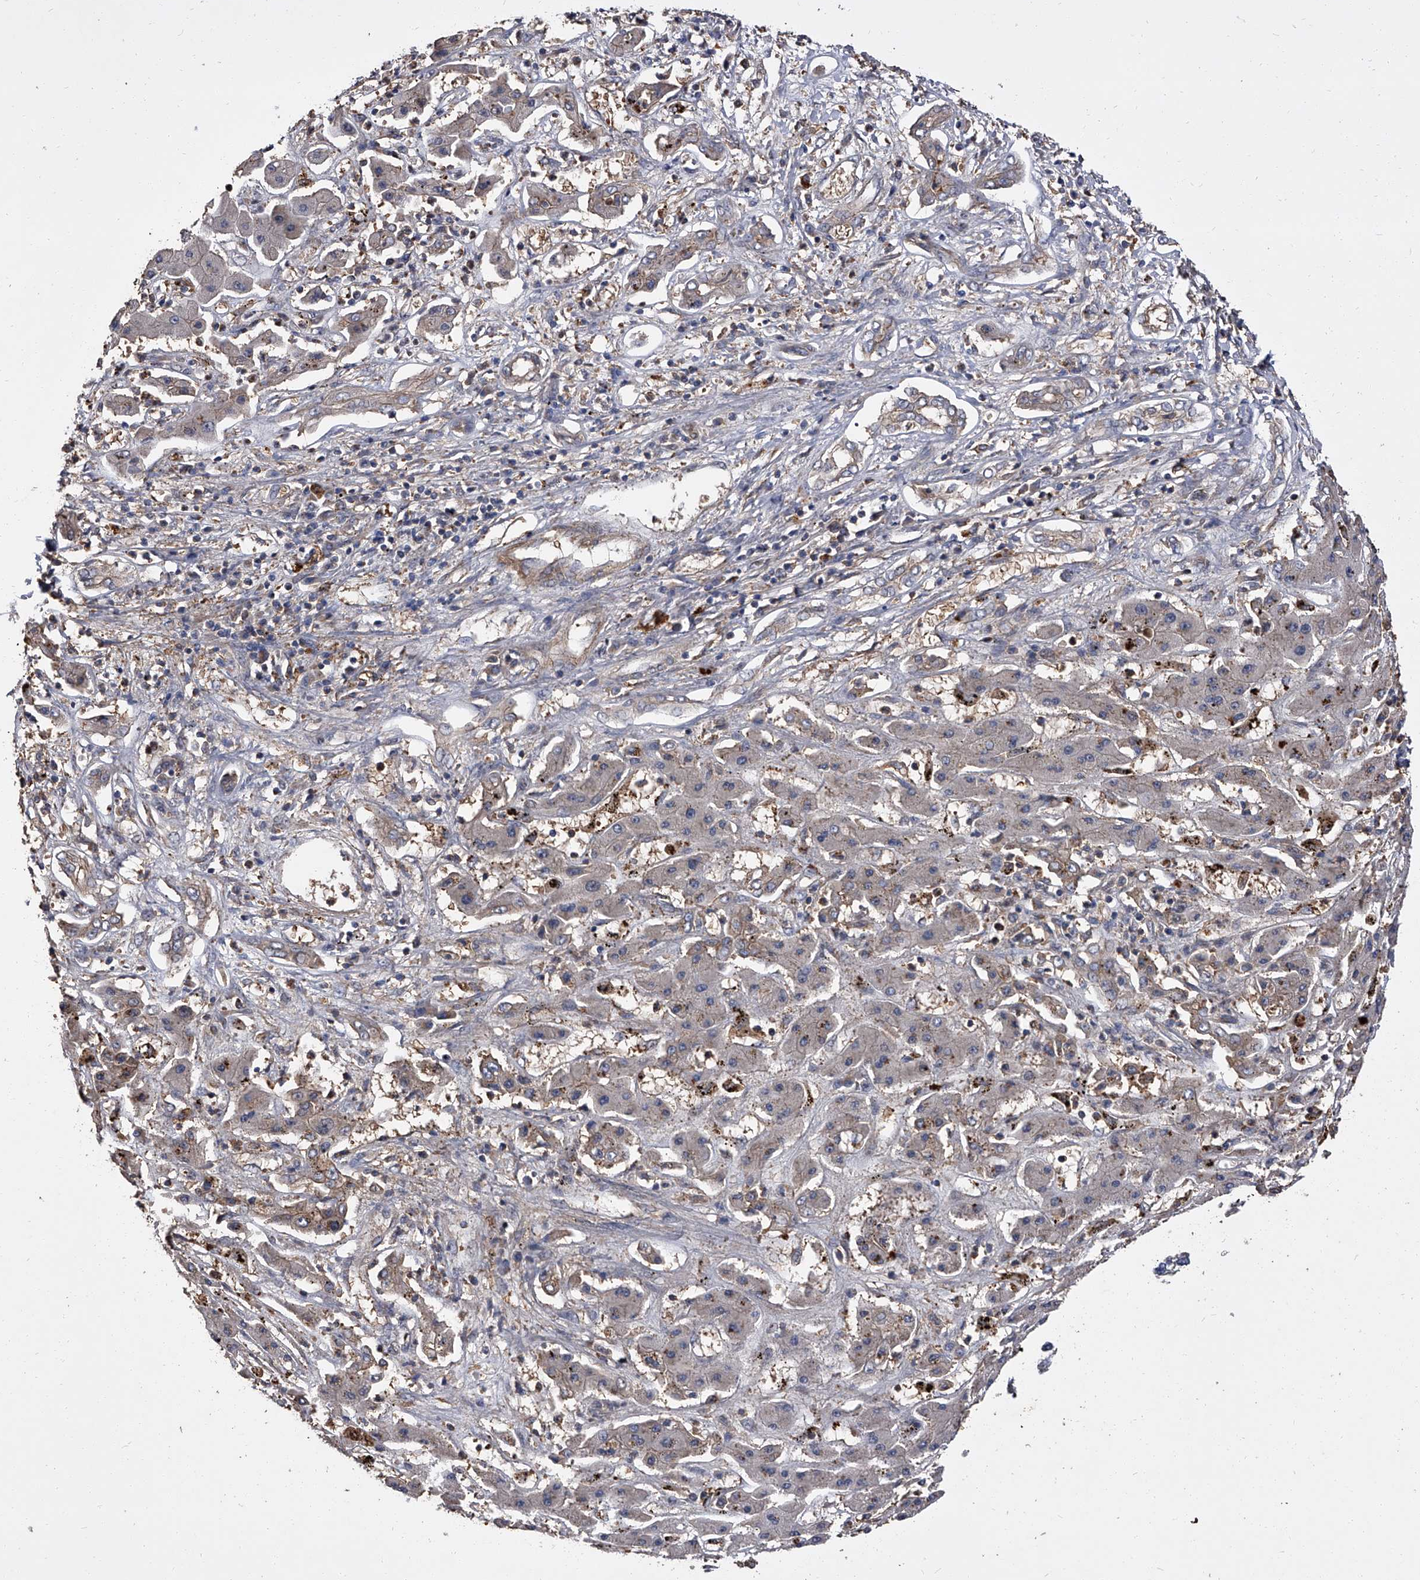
{"staining": {"intensity": "weak", "quantity": "<25%", "location": "cytoplasmic/membranous"}, "tissue": "liver cancer", "cell_type": "Tumor cells", "image_type": "cancer", "snomed": [{"axis": "morphology", "description": "Cholangiocarcinoma"}, {"axis": "topography", "description": "Liver"}], "caption": "High power microscopy micrograph of an IHC micrograph of cholangiocarcinoma (liver), revealing no significant expression in tumor cells.", "gene": "STK36", "patient": {"sex": "male", "age": 67}}